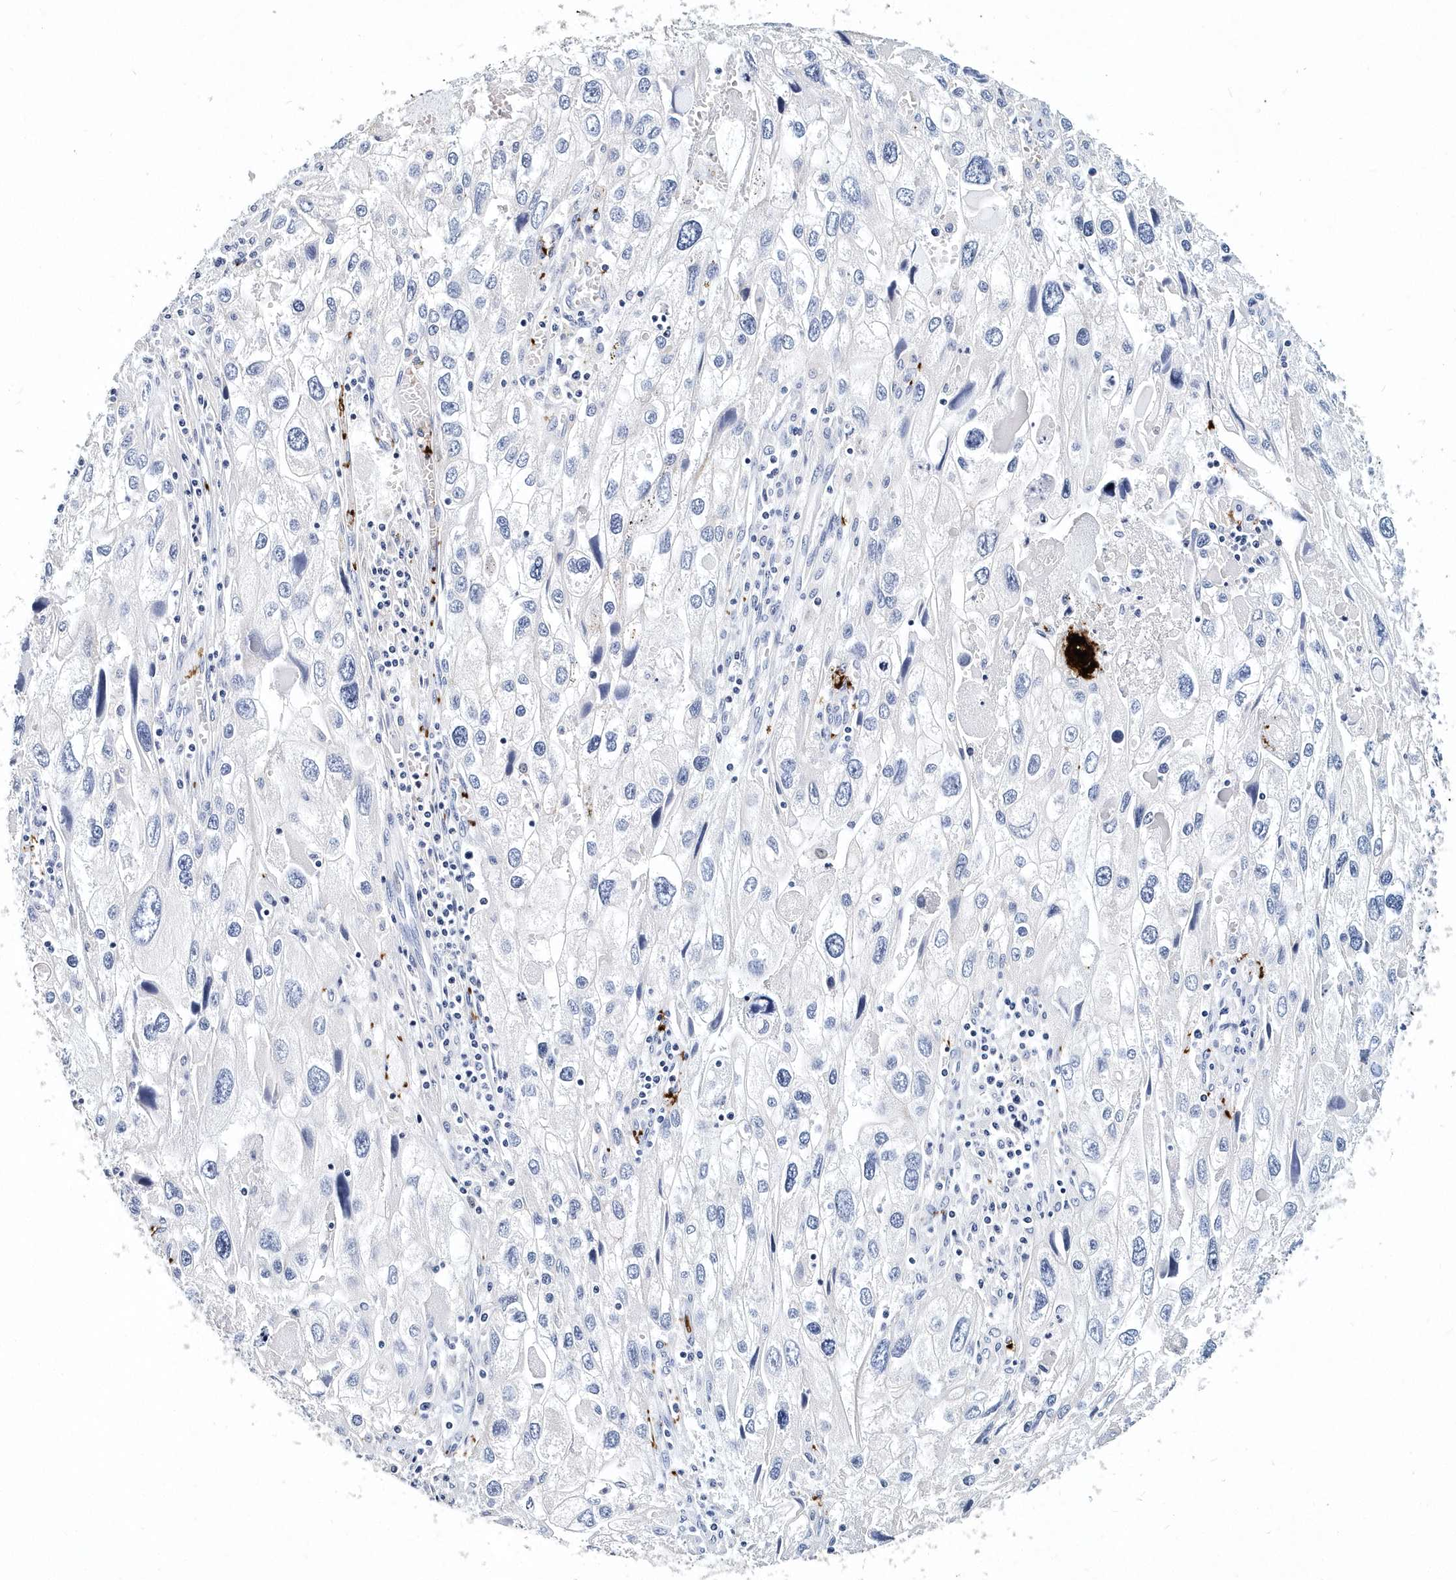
{"staining": {"intensity": "negative", "quantity": "none", "location": "none"}, "tissue": "endometrial cancer", "cell_type": "Tumor cells", "image_type": "cancer", "snomed": [{"axis": "morphology", "description": "Adenocarcinoma, NOS"}, {"axis": "topography", "description": "Endometrium"}], "caption": "This photomicrograph is of adenocarcinoma (endometrial) stained with immunohistochemistry to label a protein in brown with the nuclei are counter-stained blue. There is no expression in tumor cells. Nuclei are stained in blue.", "gene": "ITGA2B", "patient": {"sex": "female", "age": 49}}